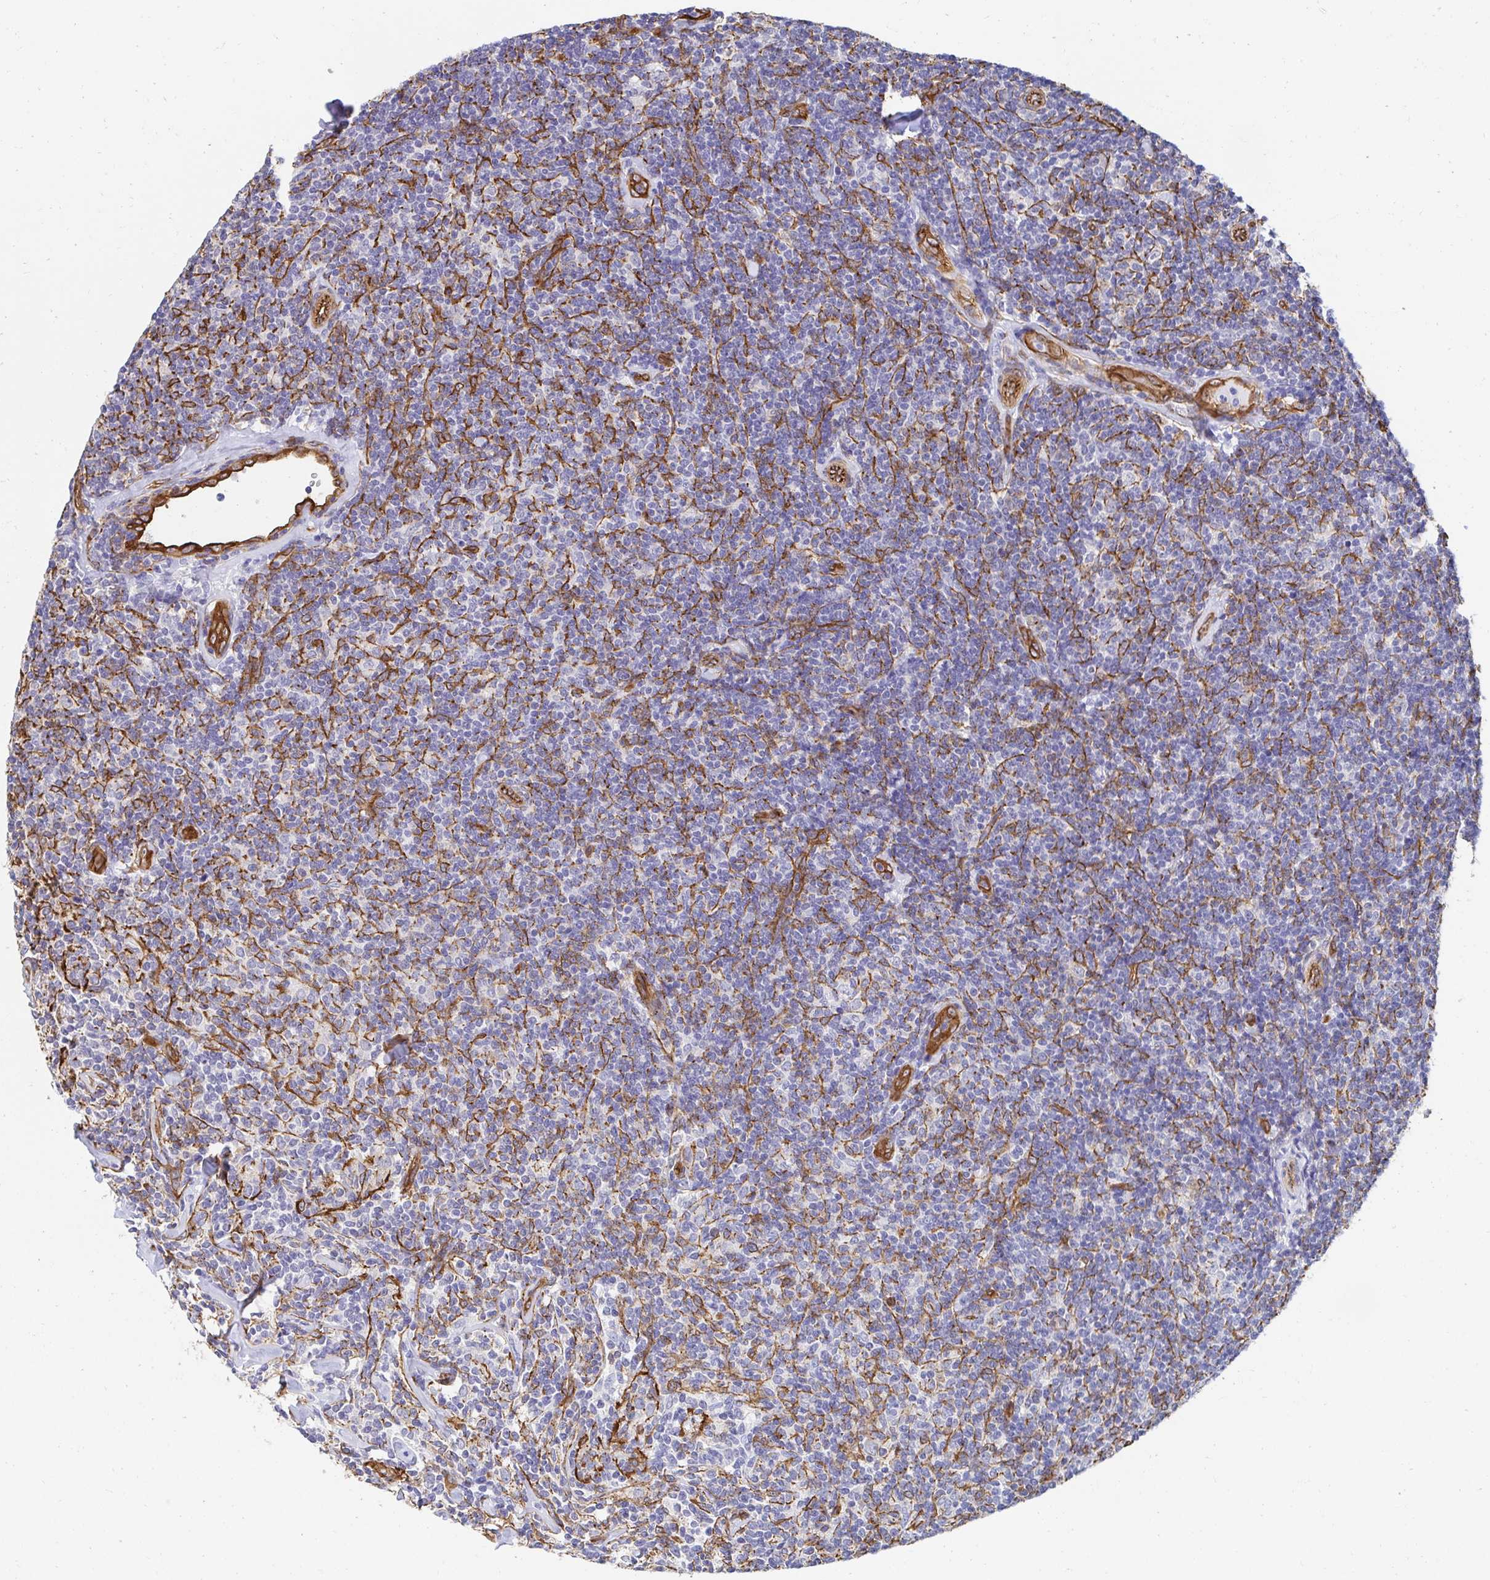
{"staining": {"intensity": "moderate", "quantity": "<25%", "location": "cytoplasmic/membranous"}, "tissue": "lymphoma", "cell_type": "Tumor cells", "image_type": "cancer", "snomed": [{"axis": "morphology", "description": "Malignant lymphoma, non-Hodgkin's type, Low grade"}, {"axis": "topography", "description": "Lymph node"}], "caption": "Immunohistochemical staining of human low-grade malignant lymphoma, non-Hodgkin's type exhibits moderate cytoplasmic/membranous protein staining in approximately <25% of tumor cells.", "gene": "CTTN", "patient": {"sex": "female", "age": 56}}